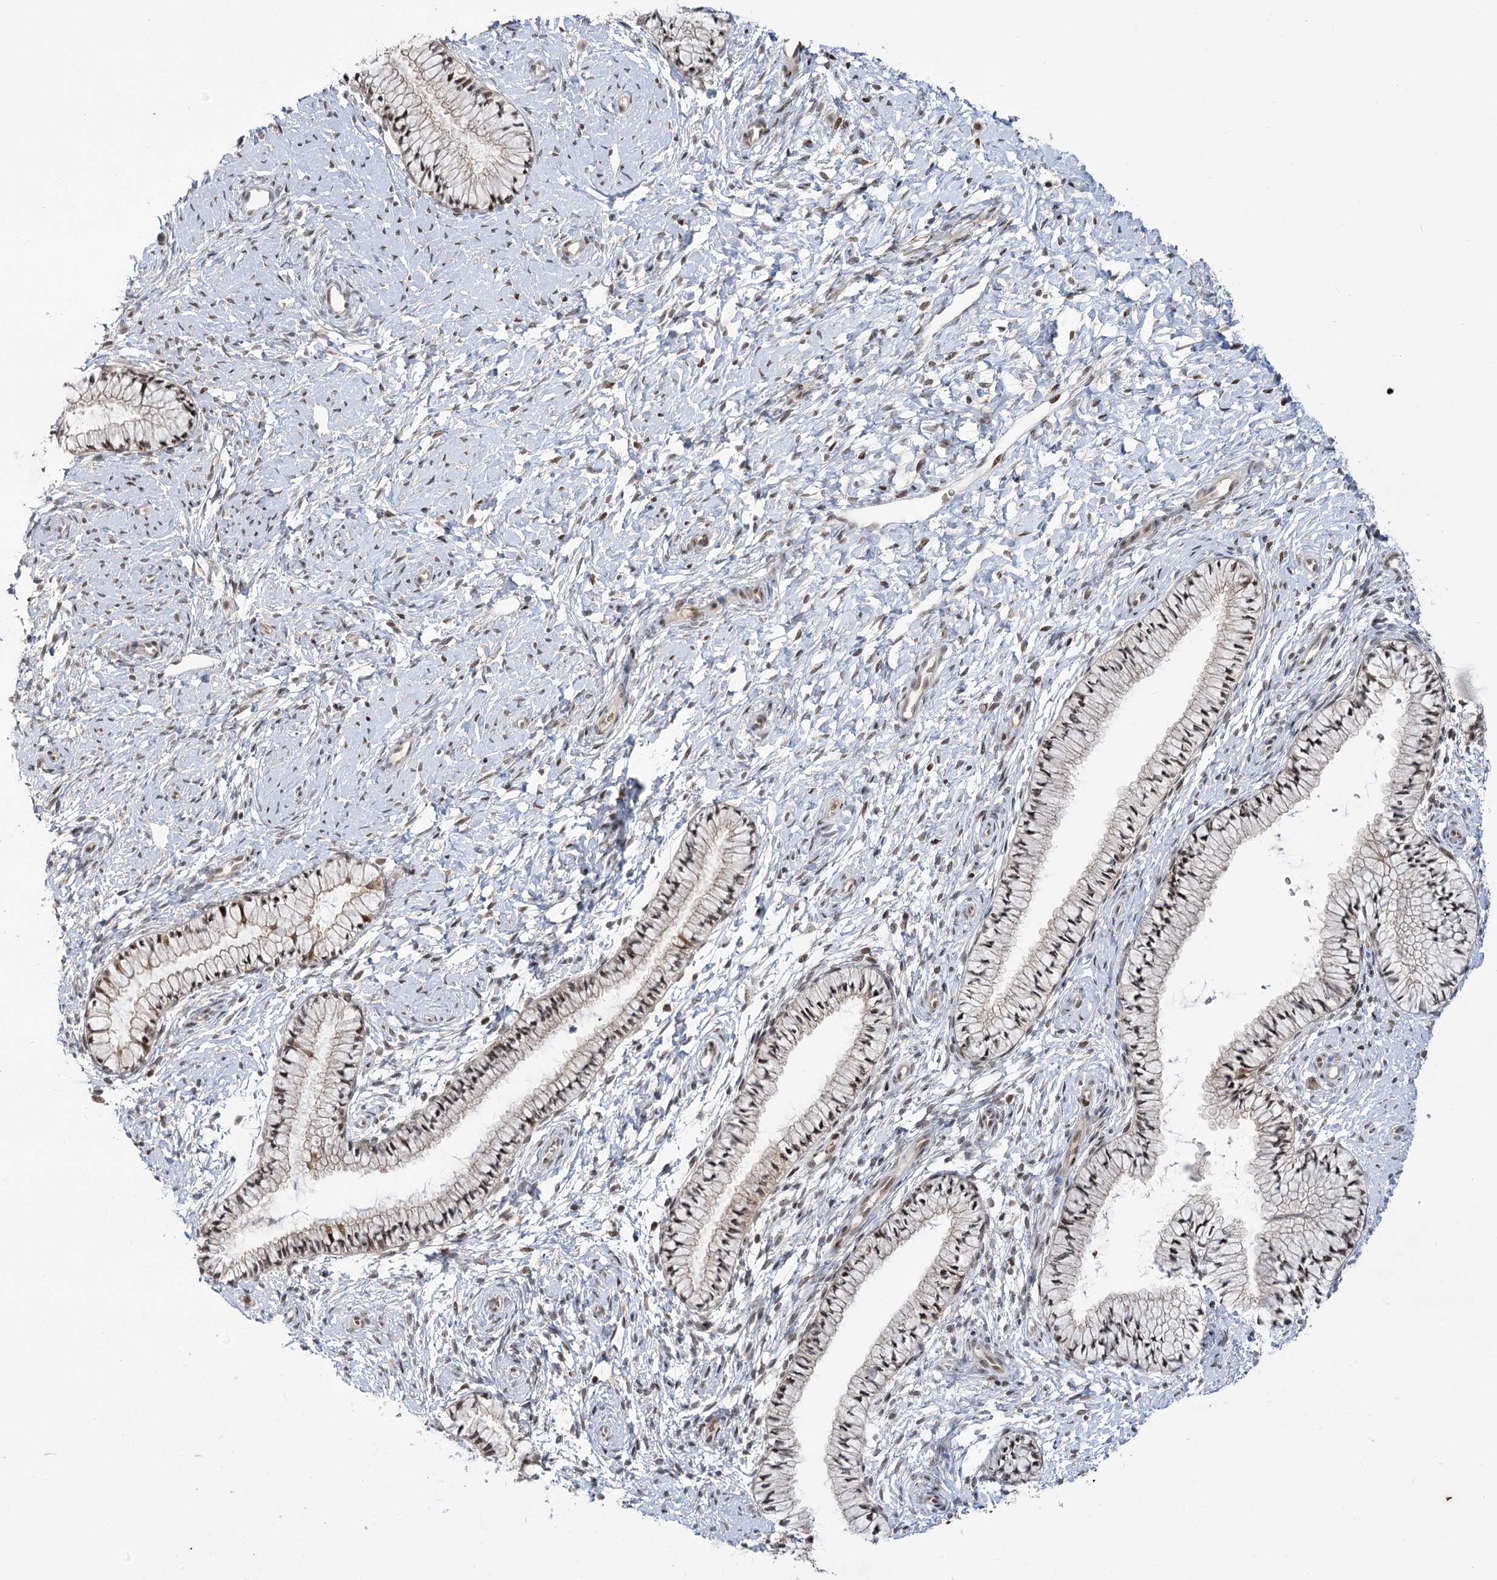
{"staining": {"intensity": "weak", "quantity": "<25%", "location": "nuclear"}, "tissue": "cervix", "cell_type": "Glandular cells", "image_type": "normal", "snomed": [{"axis": "morphology", "description": "Normal tissue, NOS"}, {"axis": "topography", "description": "Cervix"}], "caption": "Immunohistochemistry (IHC) of unremarkable cervix displays no expression in glandular cells. The staining is performed using DAB (3,3'-diaminobenzidine) brown chromogen with nuclei counter-stained in using hematoxylin.", "gene": "HELQ", "patient": {"sex": "female", "age": 33}}